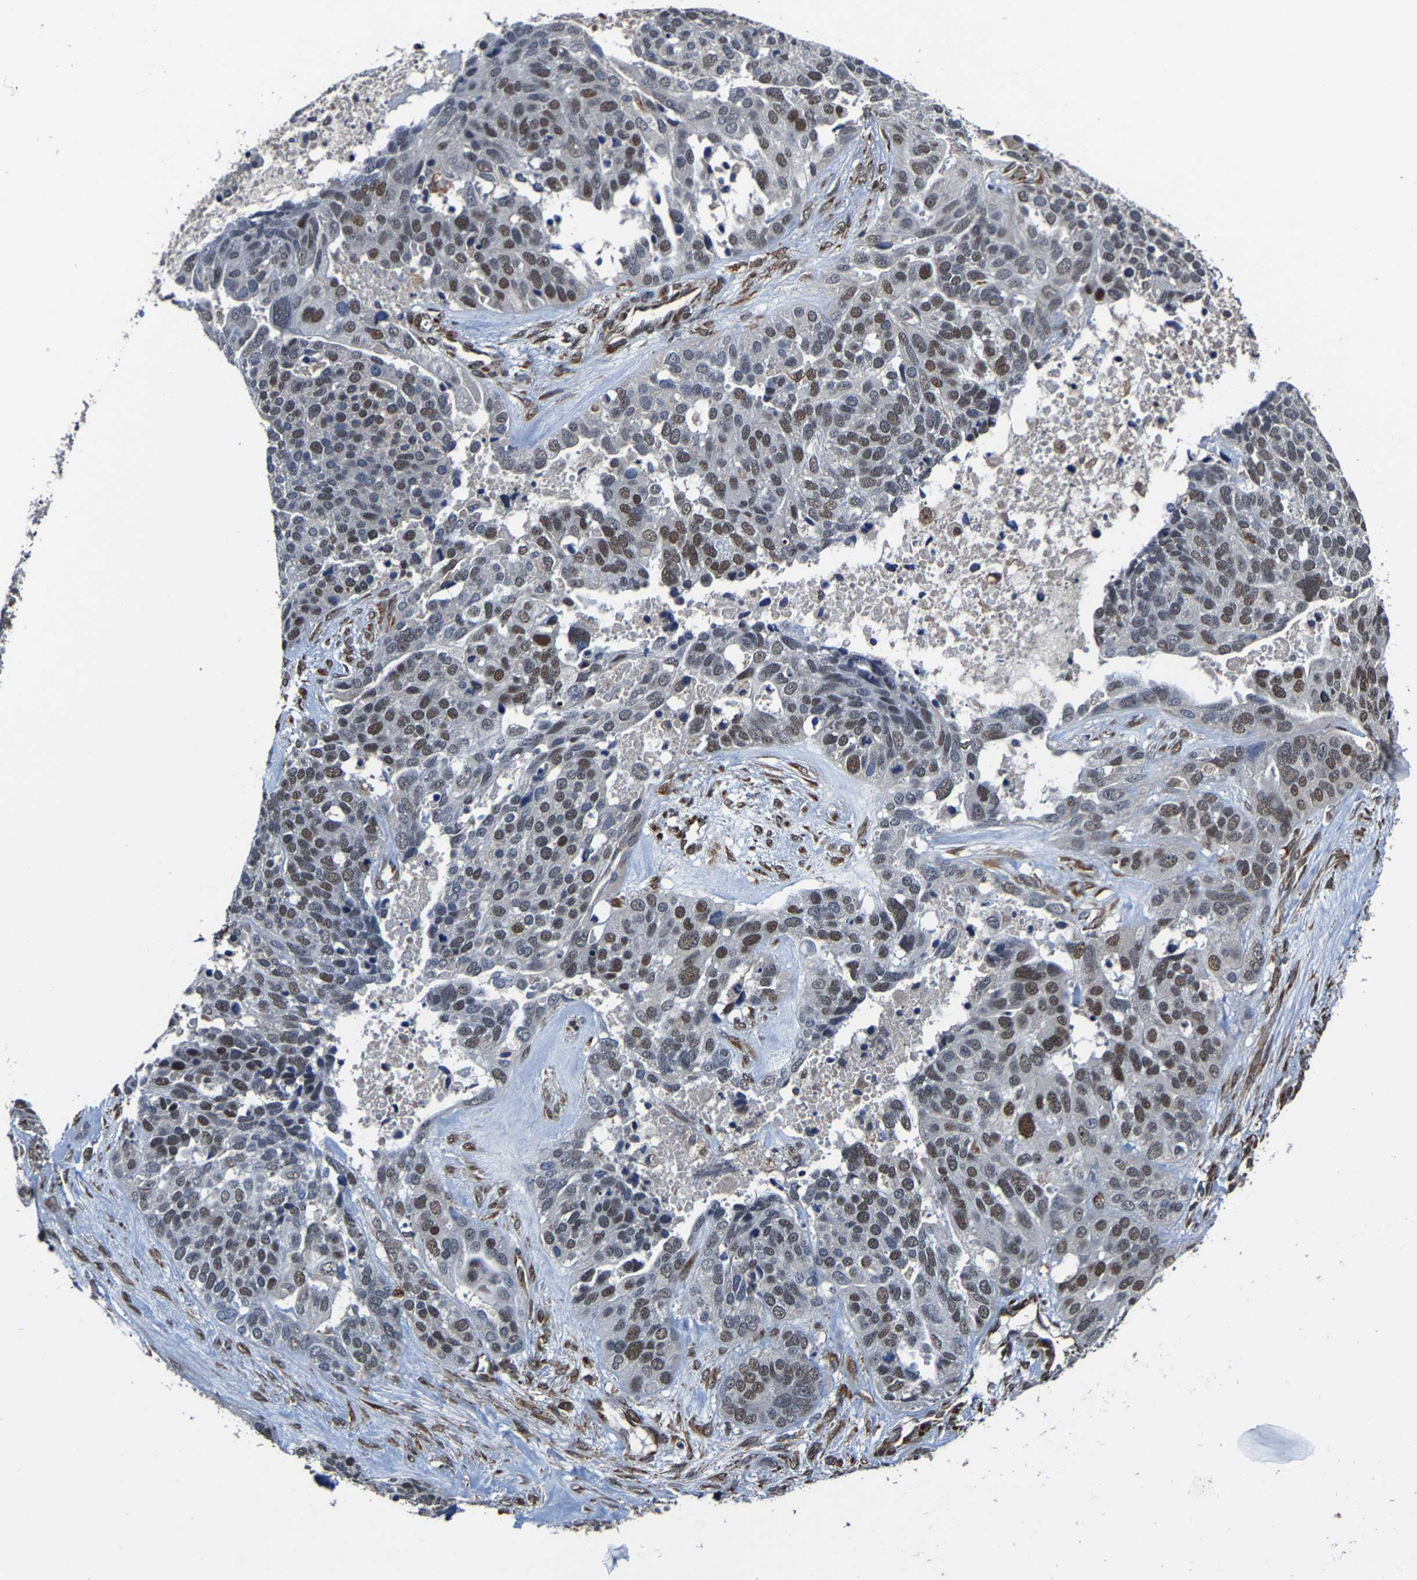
{"staining": {"intensity": "strong", "quantity": "25%-75%", "location": "nuclear"}, "tissue": "ovarian cancer", "cell_type": "Tumor cells", "image_type": "cancer", "snomed": [{"axis": "morphology", "description": "Cystadenocarcinoma, serous, NOS"}, {"axis": "topography", "description": "Ovary"}], "caption": "IHC image of neoplastic tissue: serous cystadenocarcinoma (ovarian) stained using immunohistochemistry (IHC) displays high levels of strong protein expression localized specifically in the nuclear of tumor cells, appearing as a nuclear brown color.", "gene": "METTL1", "patient": {"sex": "female", "age": 44}}